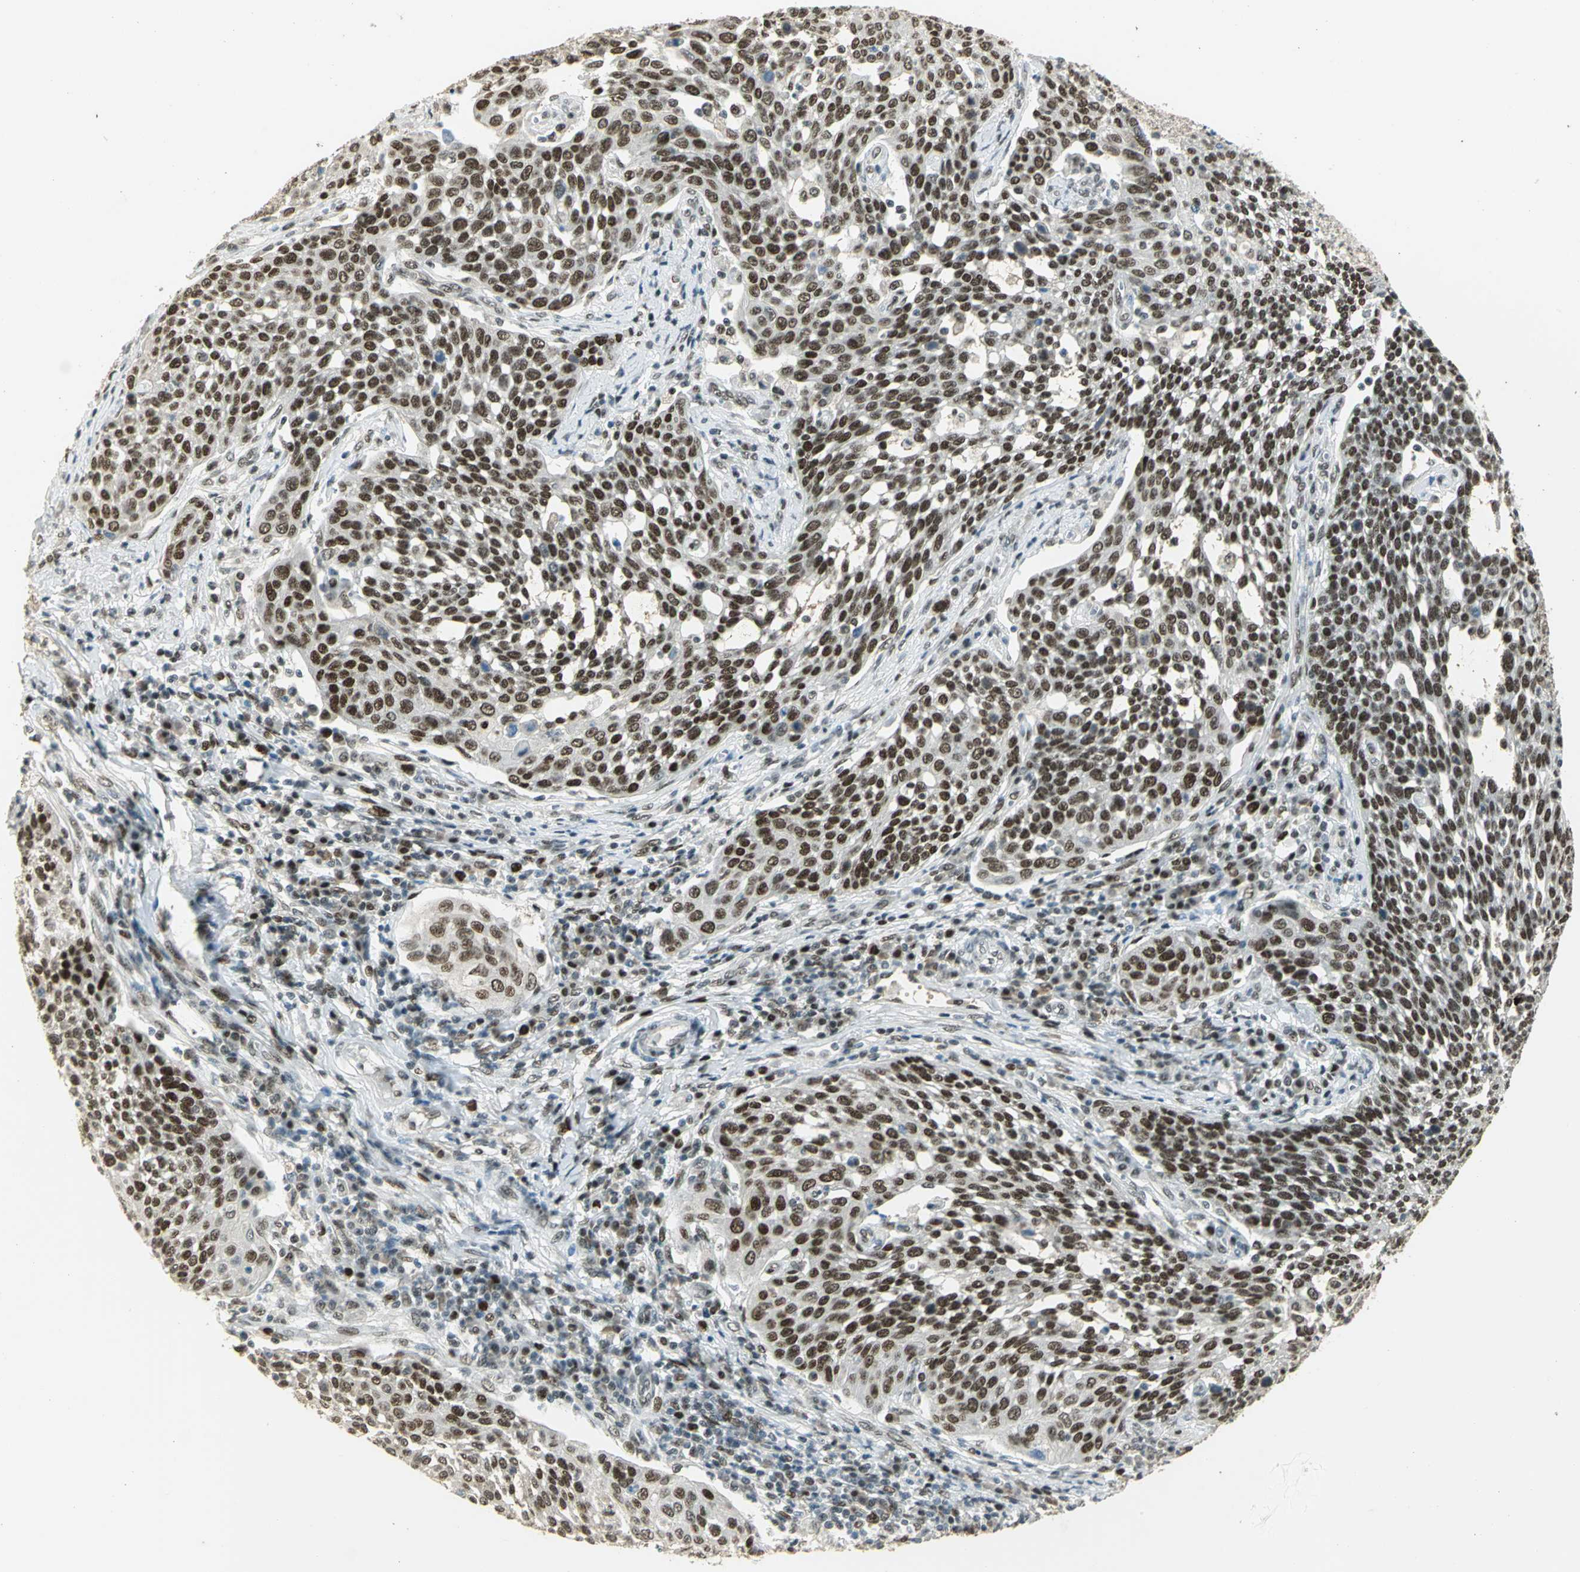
{"staining": {"intensity": "strong", "quantity": ">75%", "location": "nuclear"}, "tissue": "cervical cancer", "cell_type": "Tumor cells", "image_type": "cancer", "snomed": [{"axis": "morphology", "description": "Squamous cell carcinoma, NOS"}, {"axis": "topography", "description": "Cervix"}], "caption": "High-power microscopy captured an immunohistochemistry image of cervical squamous cell carcinoma, revealing strong nuclear expression in approximately >75% of tumor cells.", "gene": "AK6", "patient": {"sex": "female", "age": 34}}